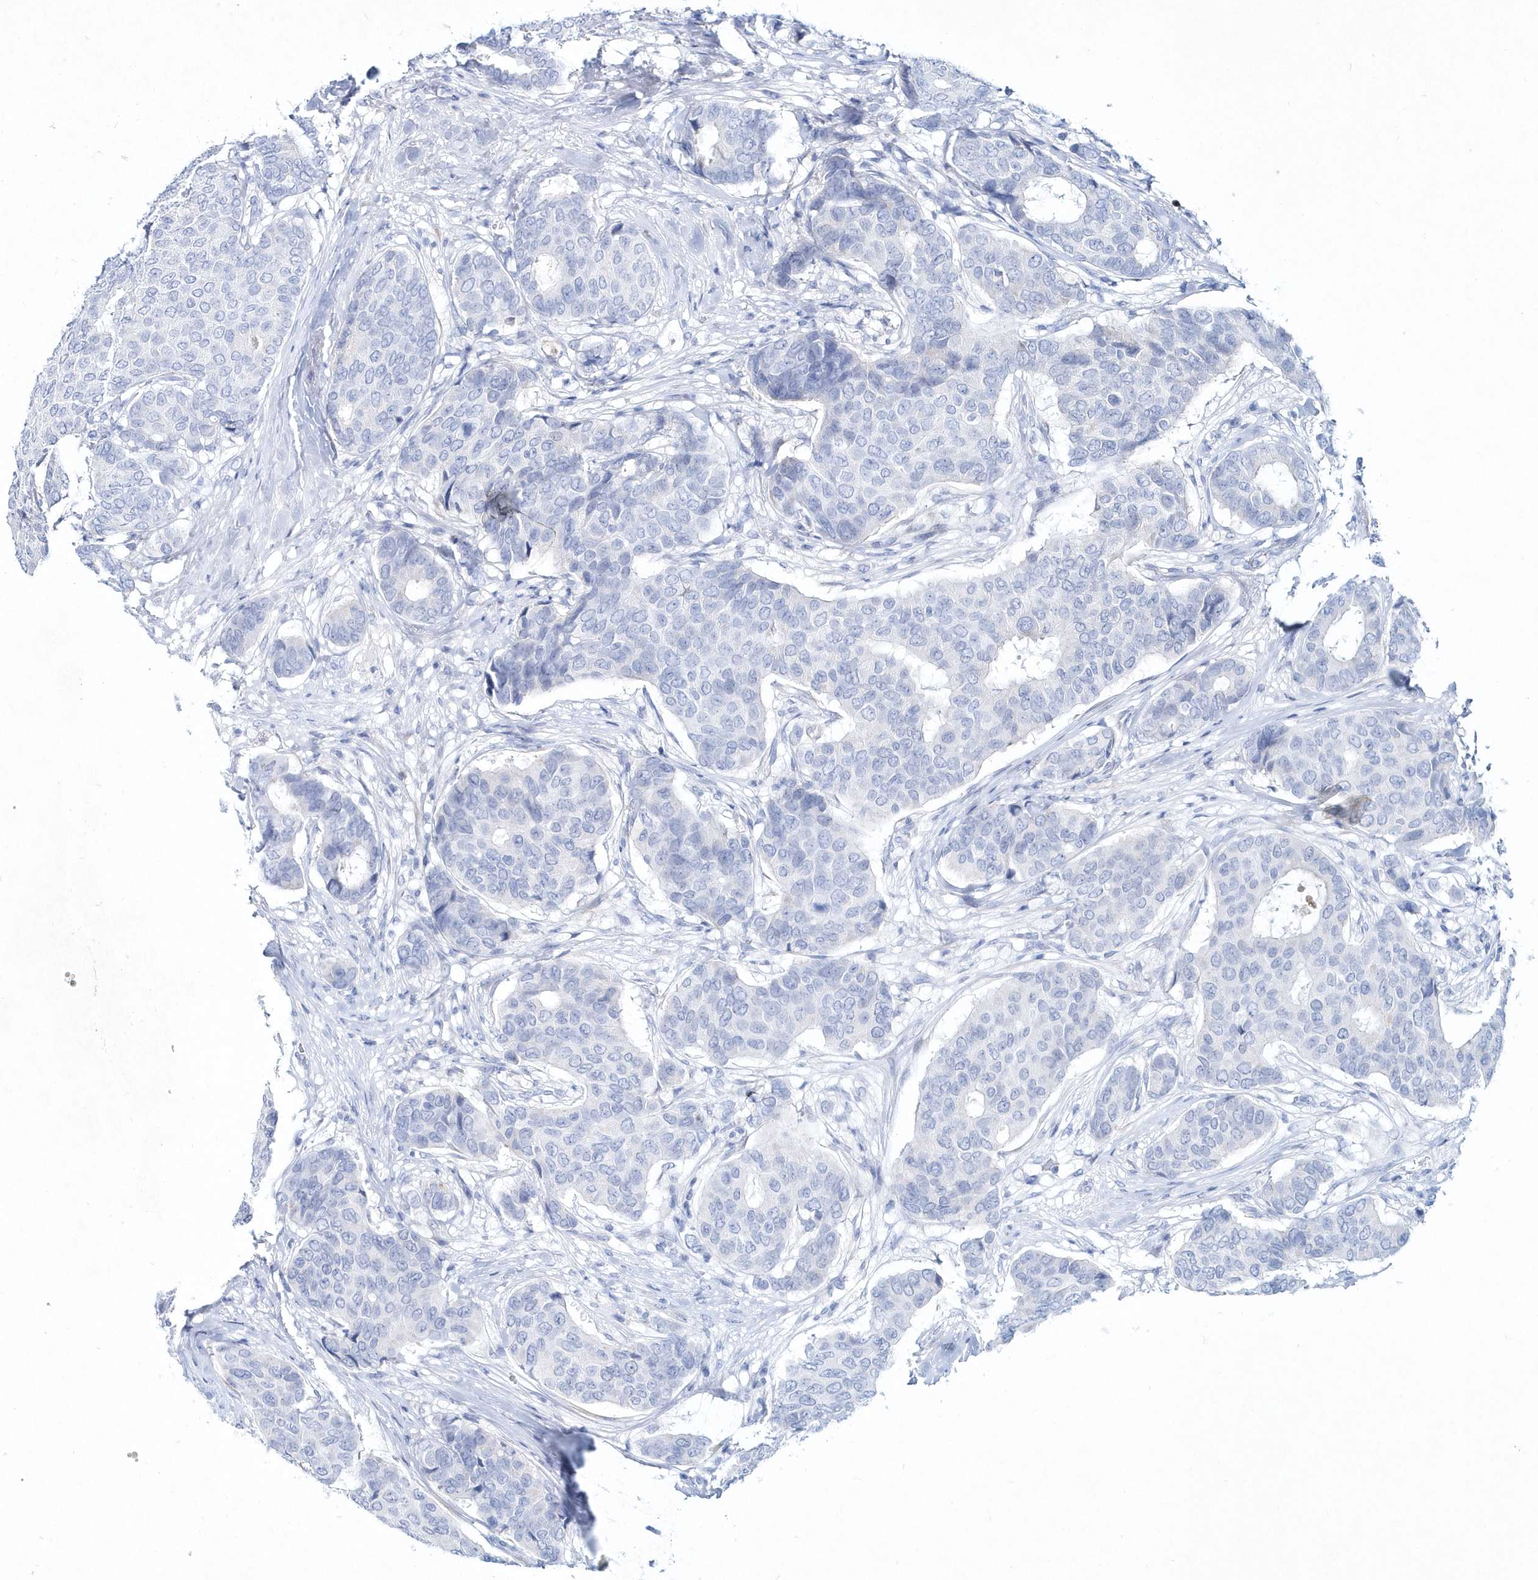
{"staining": {"intensity": "negative", "quantity": "none", "location": "none"}, "tissue": "breast cancer", "cell_type": "Tumor cells", "image_type": "cancer", "snomed": [{"axis": "morphology", "description": "Duct carcinoma"}, {"axis": "topography", "description": "Breast"}], "caption": "The IHC photomicrograph has no significant positivity in tumor cells of intraductal carcinoma (breast) tissue.", "gene": "SPINK7", "patient": {"sex": "female", "age": 75}}